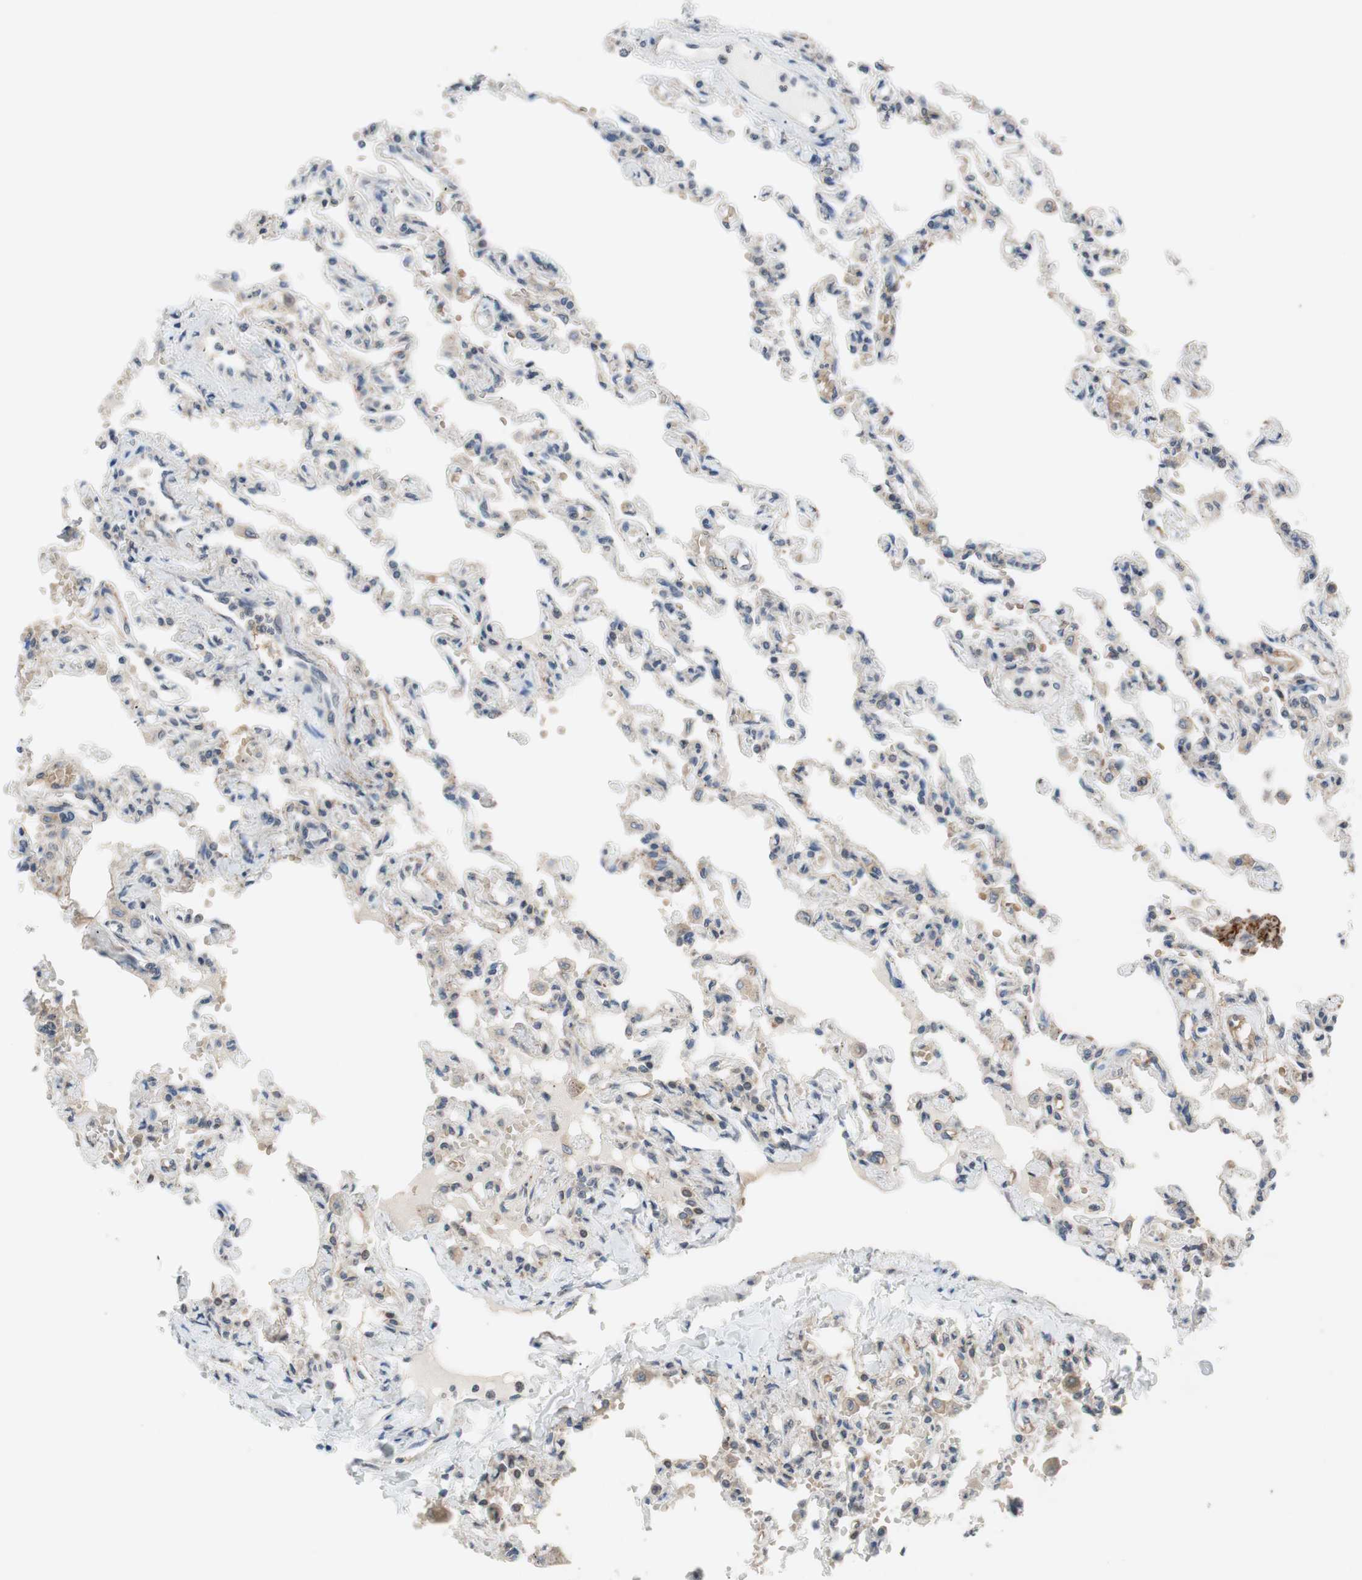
{"staining": {"intensity": "weak", "quantity": "<25%", "location": "cytoplasmic/membranous"}, "tissue": "lung", "cell_type": "Alveolar cells", "image_type": "normal", "snomed": [{"axis": "morphology", "description": "Normal tissue, NOS"}, {"axis": "topography", "description": "Lung"}], "caption": "This is a photomicrograph of IHC staining of benign lung, which shows no staining in alveolar cells. The staining is performed using DAB (3,3'-diaminobenzidine) brown chromogen with nuclei counter-stained in using hematoxylin.", "gene": "ADD2", "patient": {"sex": "male", "age": 21}}